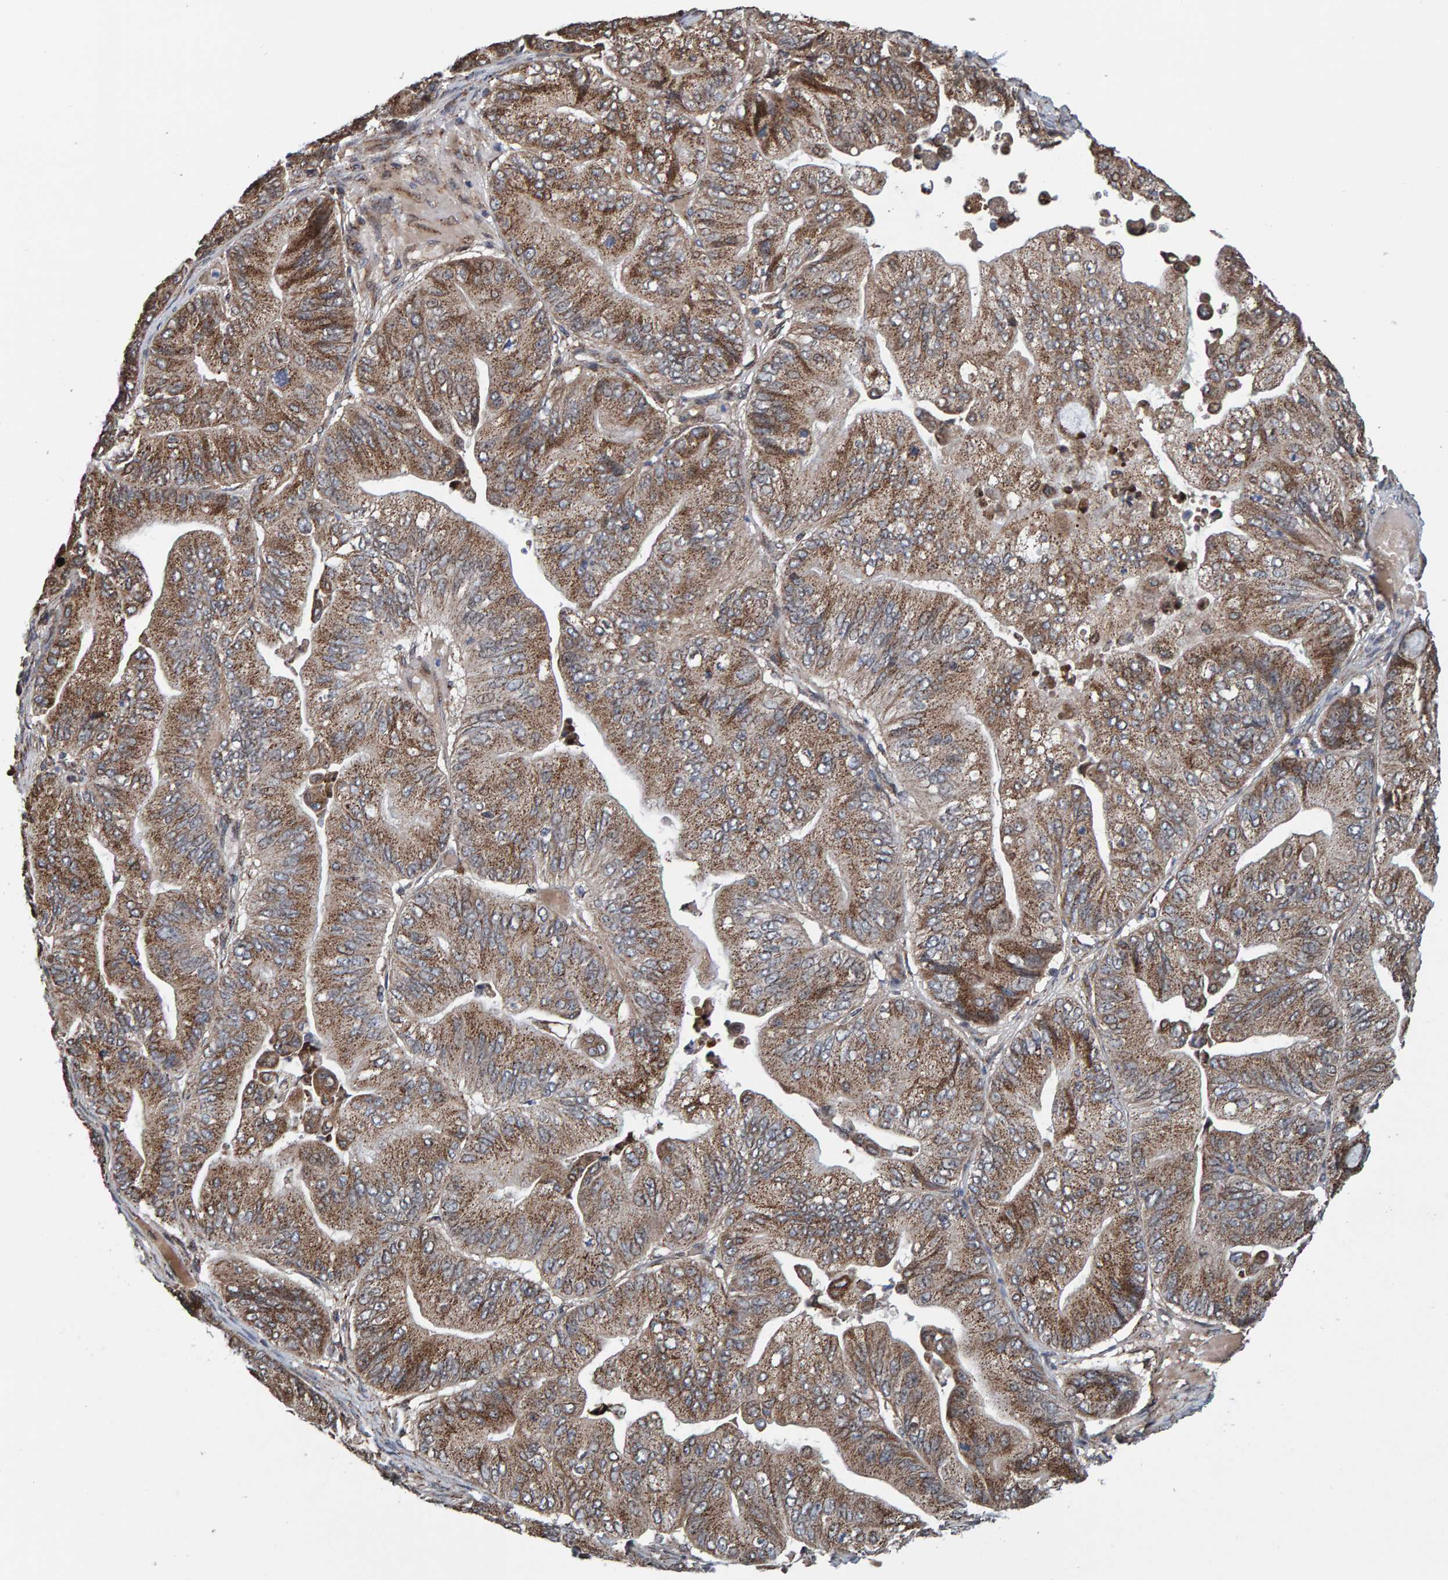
{"staining": {"intensity": "moderate", "quantity": ">75%", "location": "cytoplasmic/membranous"}, "tissue": "ovarian cancer", "cell_type": "Tumor cells", "image_type": "cancer", "snomed": [{"axis": "morphology", "description": "Cystadenocarcinoma, mucinous, NOS"}, {"axis": "topography", "description": "Ovary"}], "caption": "Protein staining demonstrates moderate cytoplasmic/membranous positivity in approximately >75% of tumor cells in ovarian cancer (mucinous cystadenocarcinoma). (DAB (3,3'-diaminobenzidine) = brown stain, brightfield microscopy at high magnification).", "gene": "CCDC25", "patient": {"sex": "female", "age": 61}}